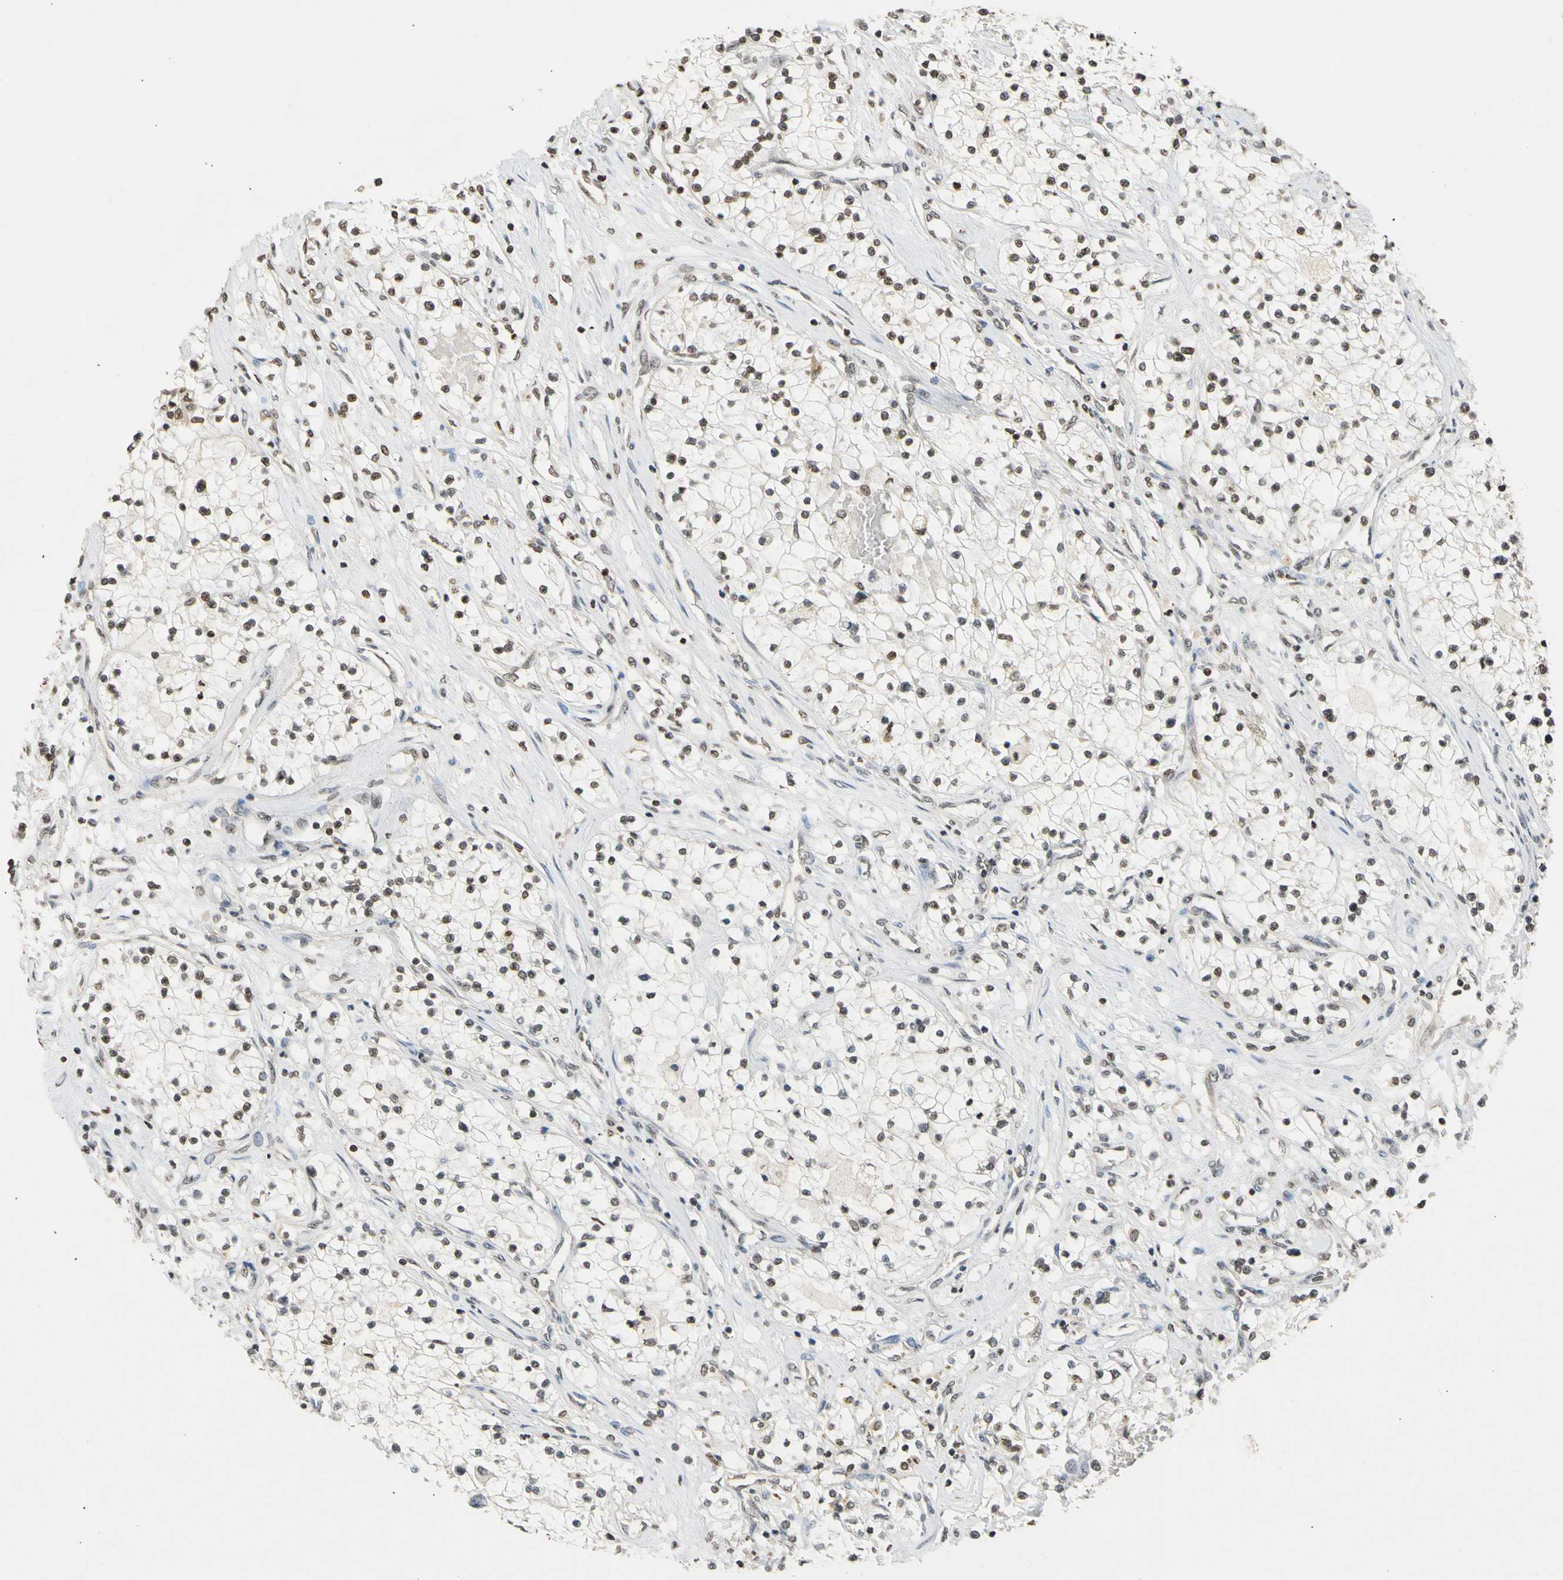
{"staining": {"intensity": "moderate", "quantity": ">75%", "location": "nuclear"}, "tissue": "renal cancer", "cell_type": "Tumor cells", "image_type": "cancer", "snomed": [{"axis": "morphology", "description": "Adenocarcinoma, NOS"}, {"axis": "topography", "description": "Kidney"}], "caption": "Protein analysis of renal adenocarcinoma tissue exhibits moderate nuclear positivity in approximately >75% of tumor cells. (Brightfield microscopy of DAB IHC at high magnification).", "gene": "GPX4", "patient": {"sex": "male", "age": 68}}